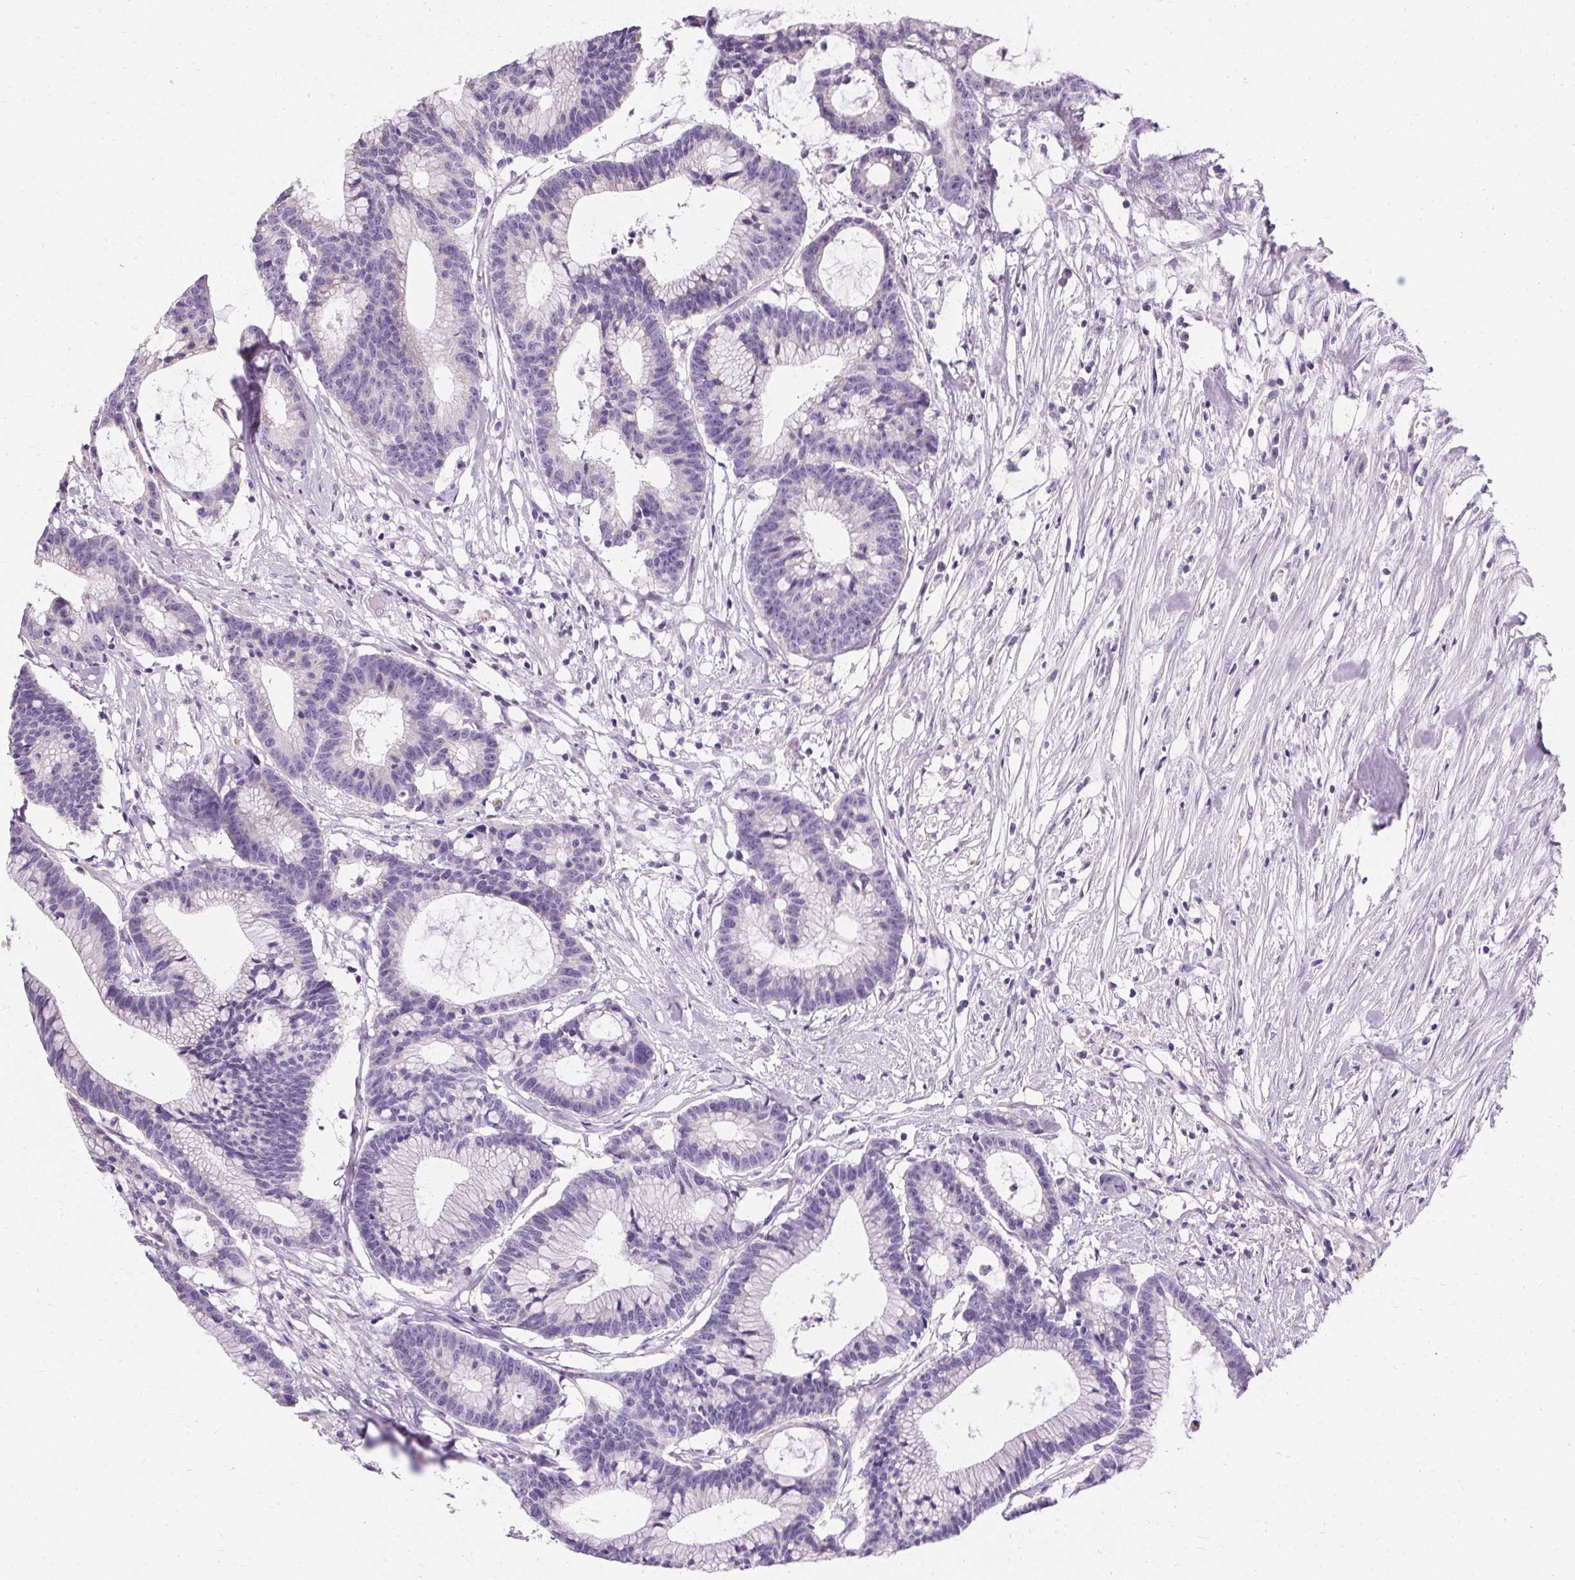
{"staining": {"intensity": "negative", "quantity": "none", "location": "none"}, "tissue": "colorectal cancer", "cell_type": "Tumor cells", "image_type": "cancer", "snomed": [{"axis": "morphology", "description": "Adenocarcinoma, NOS"}, {"axis": "topography", "description": "Colon"}], "caption": "A photomicrograph of human colorectal cancer (adenocarcinoma) is negative for staining in tumor cells. (Stains: DAB immunohistochemistry with hematoxylin counter stain, Microscopy: brightfield microscopy at high magnification).", "gene": "ASGR2", "patient": {"sex": "female", "age": 78}}